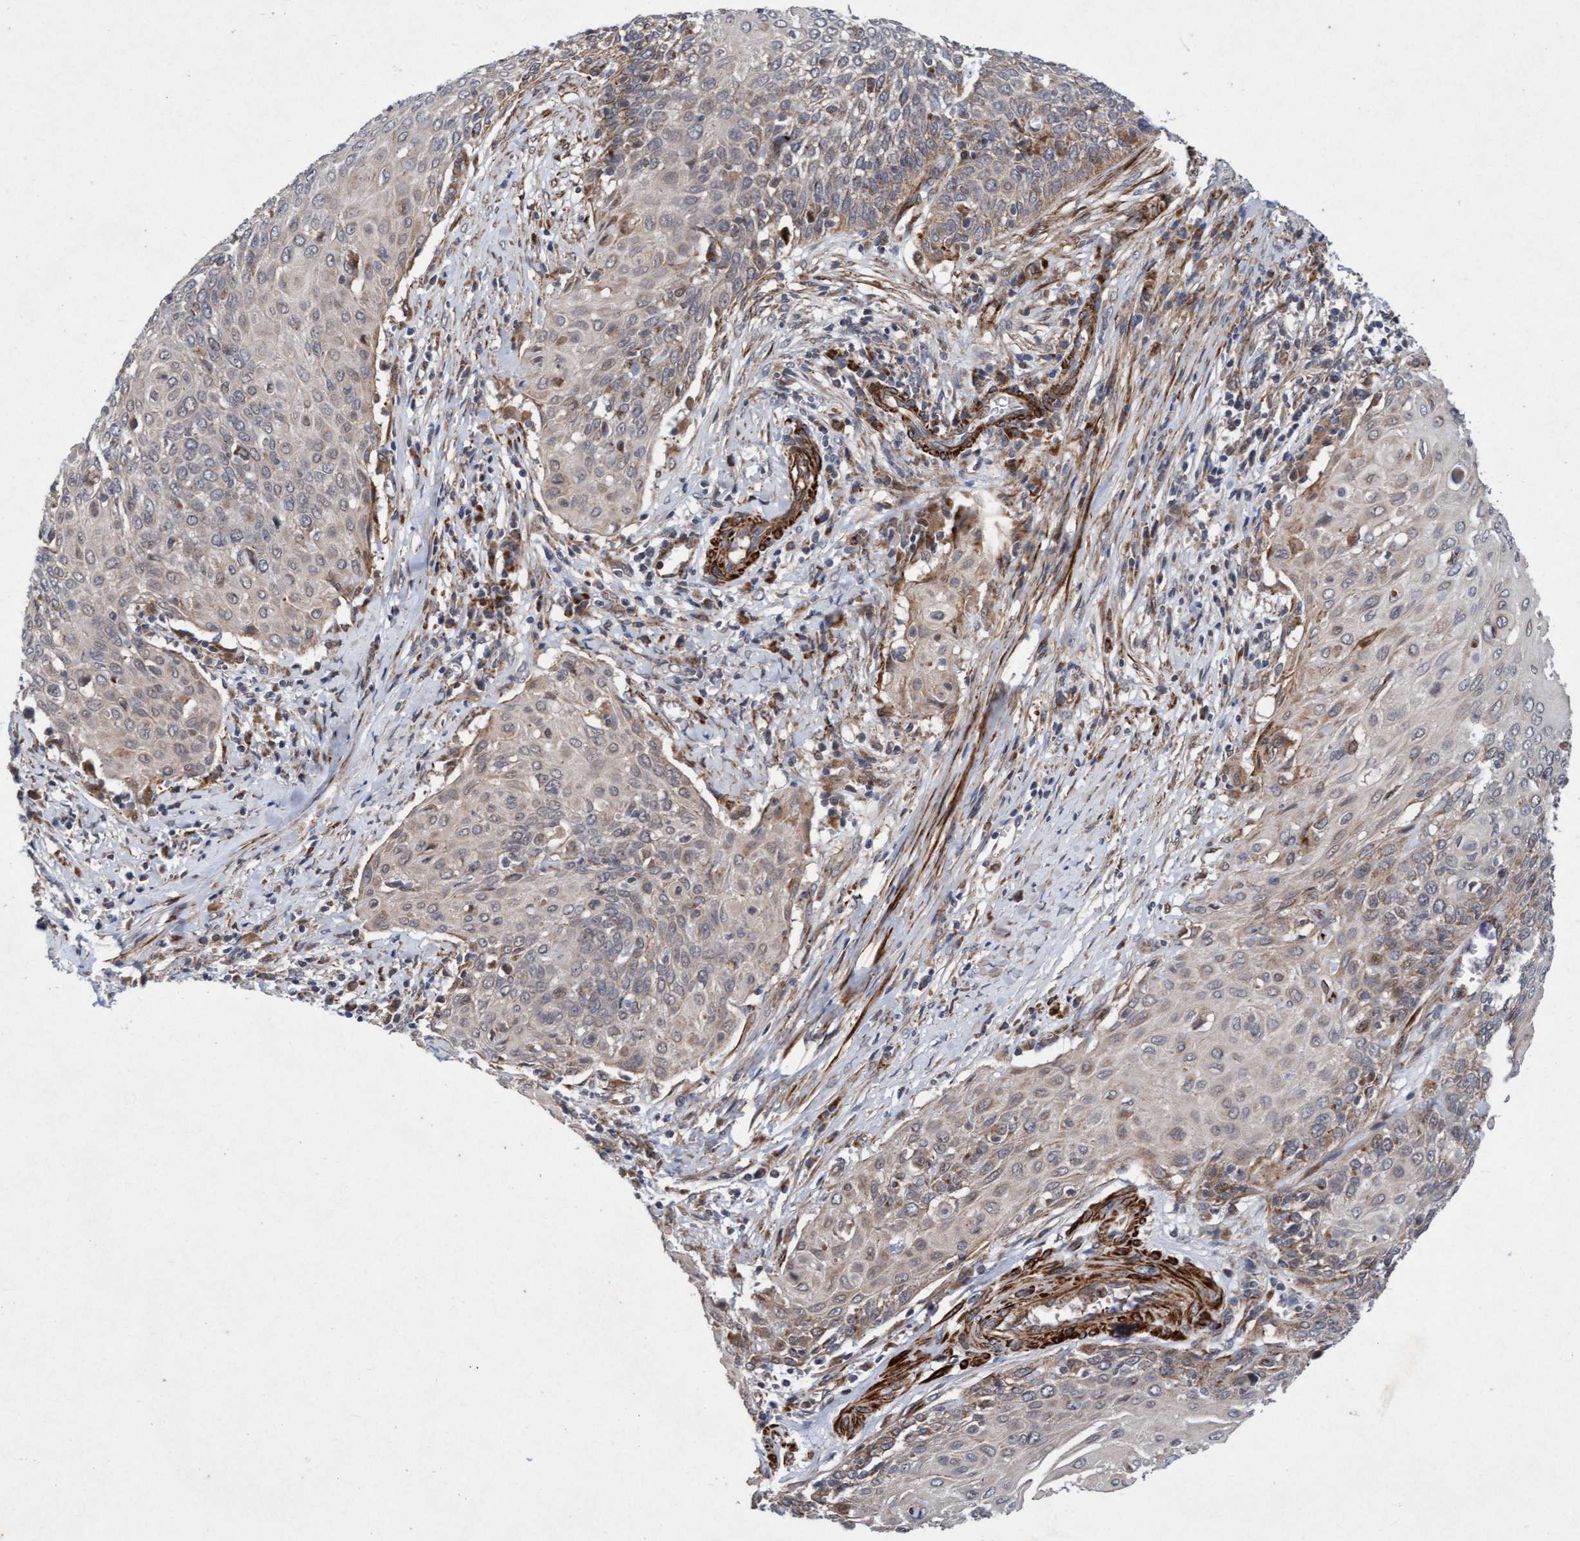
{"staining": {"intensity": "weak", "quantity": "25%-75%", "location": "cytoplasmic/membranous"}, "tissue": "cervical cancer", "cell_type": "Tumor cells", "image_type": "cancer", "snomed": [{"axis": "morphology", "description": "Squamous cell carcinoma, NOS"}, {"axis": "topography", "description": "Cervix"}], "caption": "This micrograph displays immunohistochemistry staining of human cervical squamous cell carcinoma, with low weak cytoplasmic/membranous expression in approximately 25%-75% of tumor cells.", "gene": "TMEM70", "patient": {"sex": "female", "age": 39}}